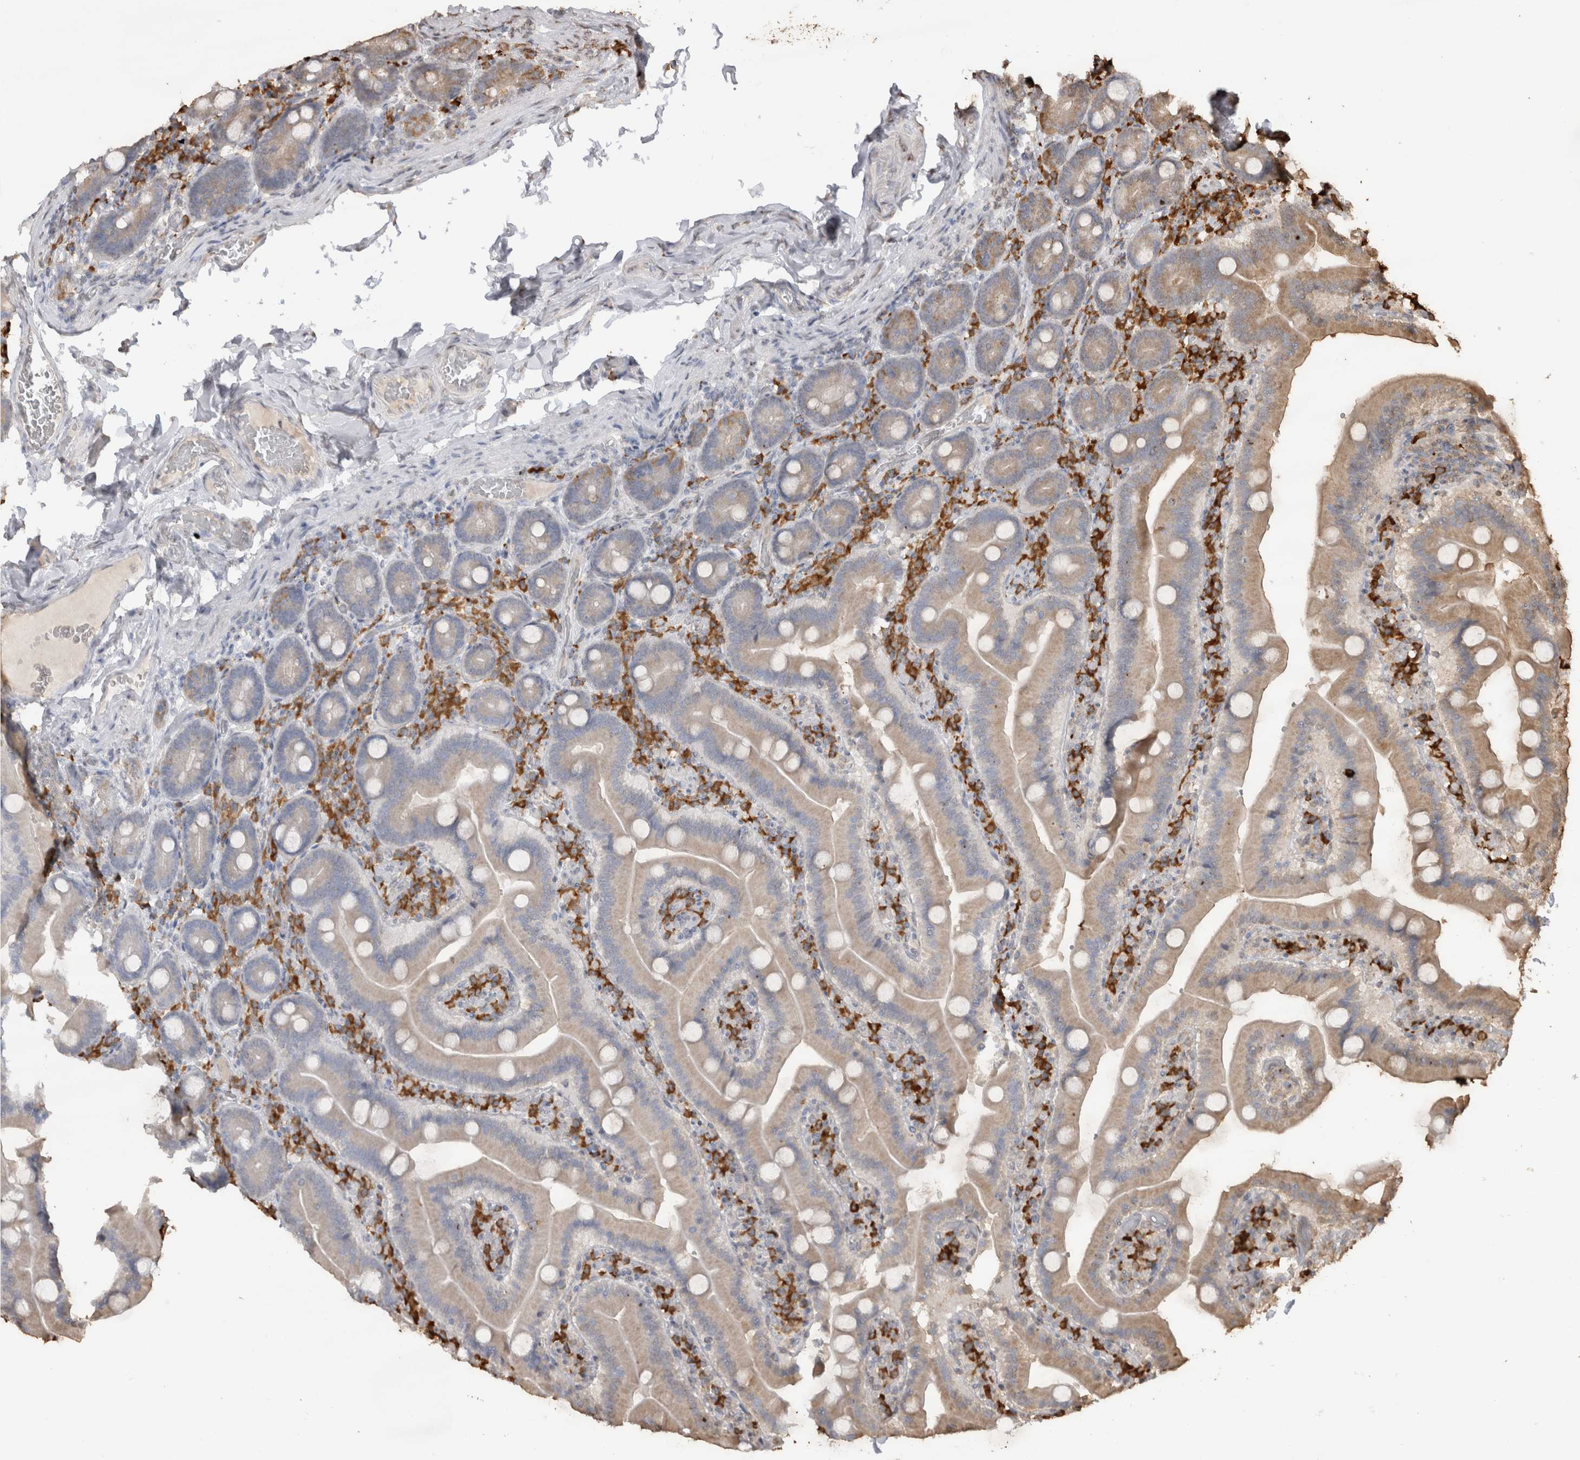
{"staining": {"intensity": "weak", "quantity": "25%-75%", "location": "cytoplasmic/membranous"}, "tissue": "duodenum", "cell_type": "Glandular cells", "image_type": "normal", "snomed": [{"axis": "morphology", "description": "Normal tissue, NOS"}, {"axis": "topography", "description": "Duodenum"}], "caption": "Protein analysis of normal duodenum exhibits weak cytoplasmic/membranous expression in approximately 25%-75% of glandular cells.", "gene": "CRELD2", "patient": {"sex": "female", "age": 62}}